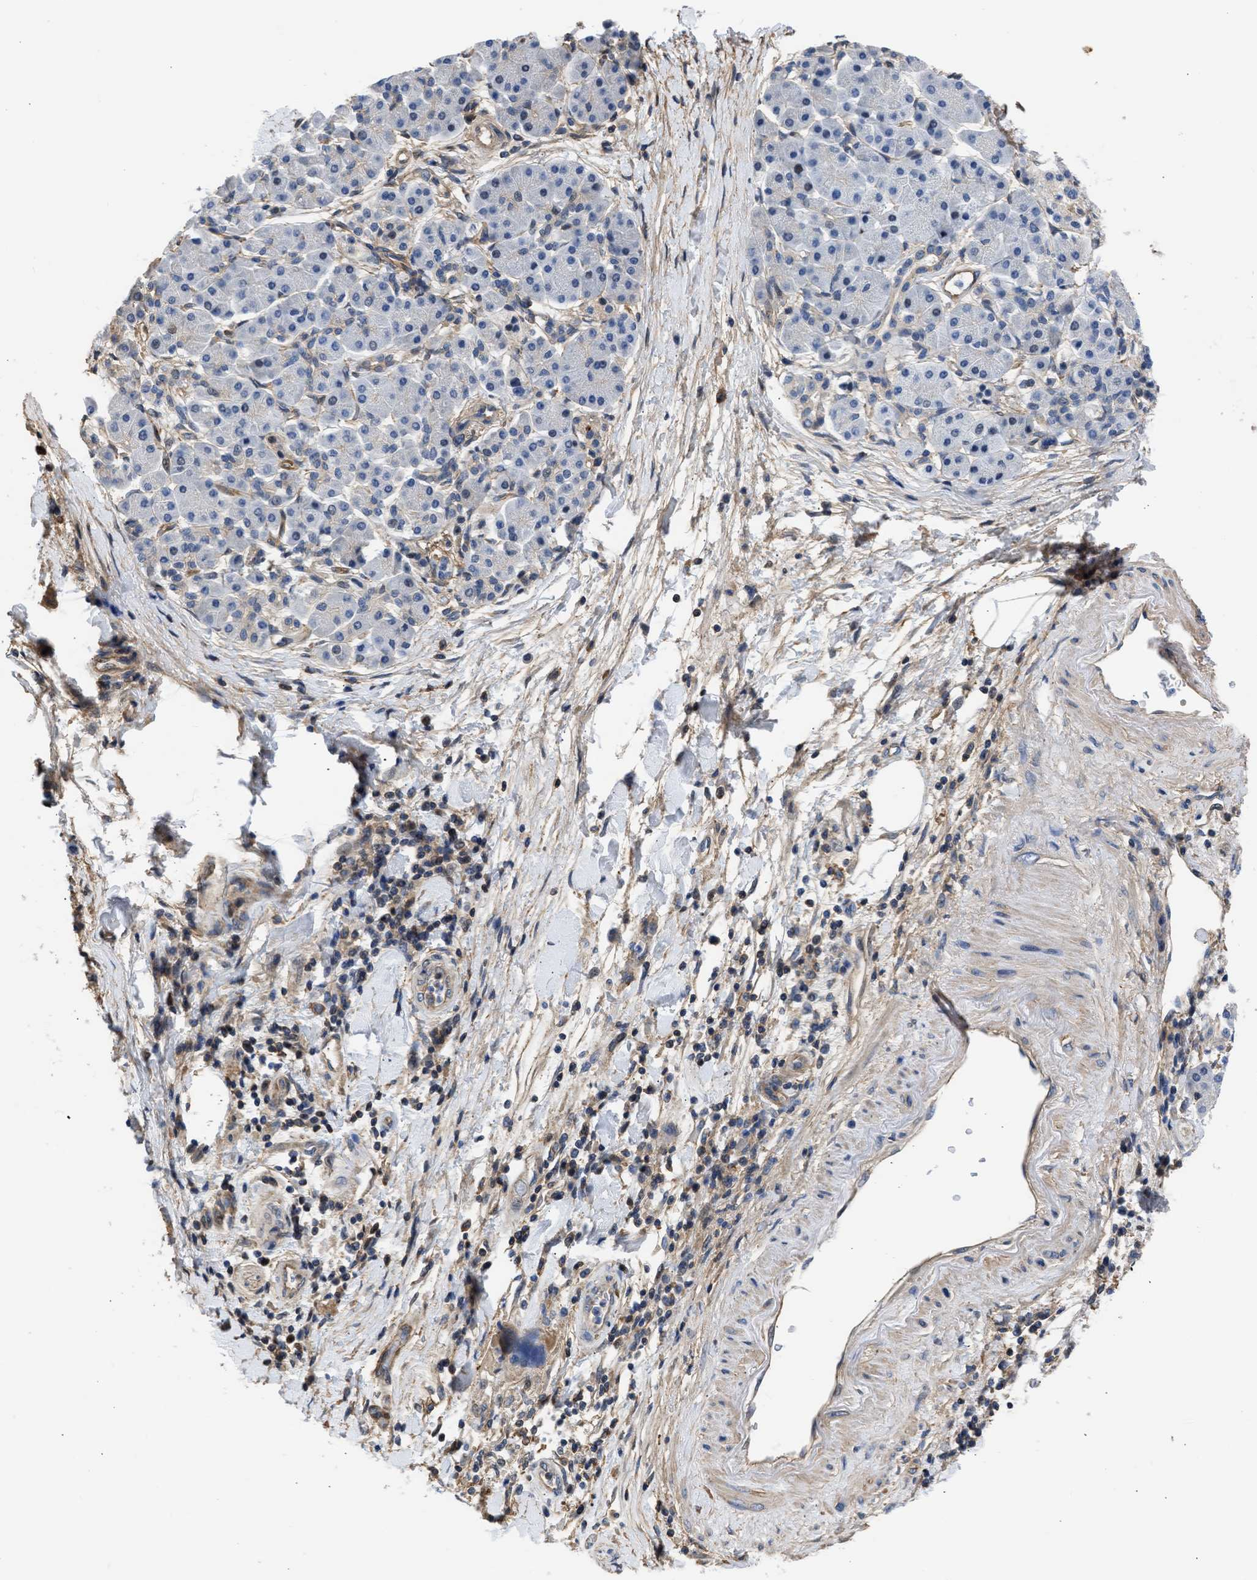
{"staining": {"intensity": "moderate", "quantity": "25%-75%", "location": "cytoplasmic/membranous"}, "tissue": "pancreatic cancer", "cell_type": "Tumor cells", "image_type": "cancer", "snomed": [{"axis": "morphology", "description": "Normal tissue, NOS"}, {"axis": "morphology", "description": "Adenocarcinoma, NOS"}, {"axis": "topography", "description": "Pancreas"}], "caption": "Human adenocarcinoma (pancreatic) stained with a brown dye reveals moderate cytoplasmic/membranous positive positivity in approximately 25%-75% of tumor cells.", "gene": "MAS1L", "patient": {"sex": "female", "age": 71}}